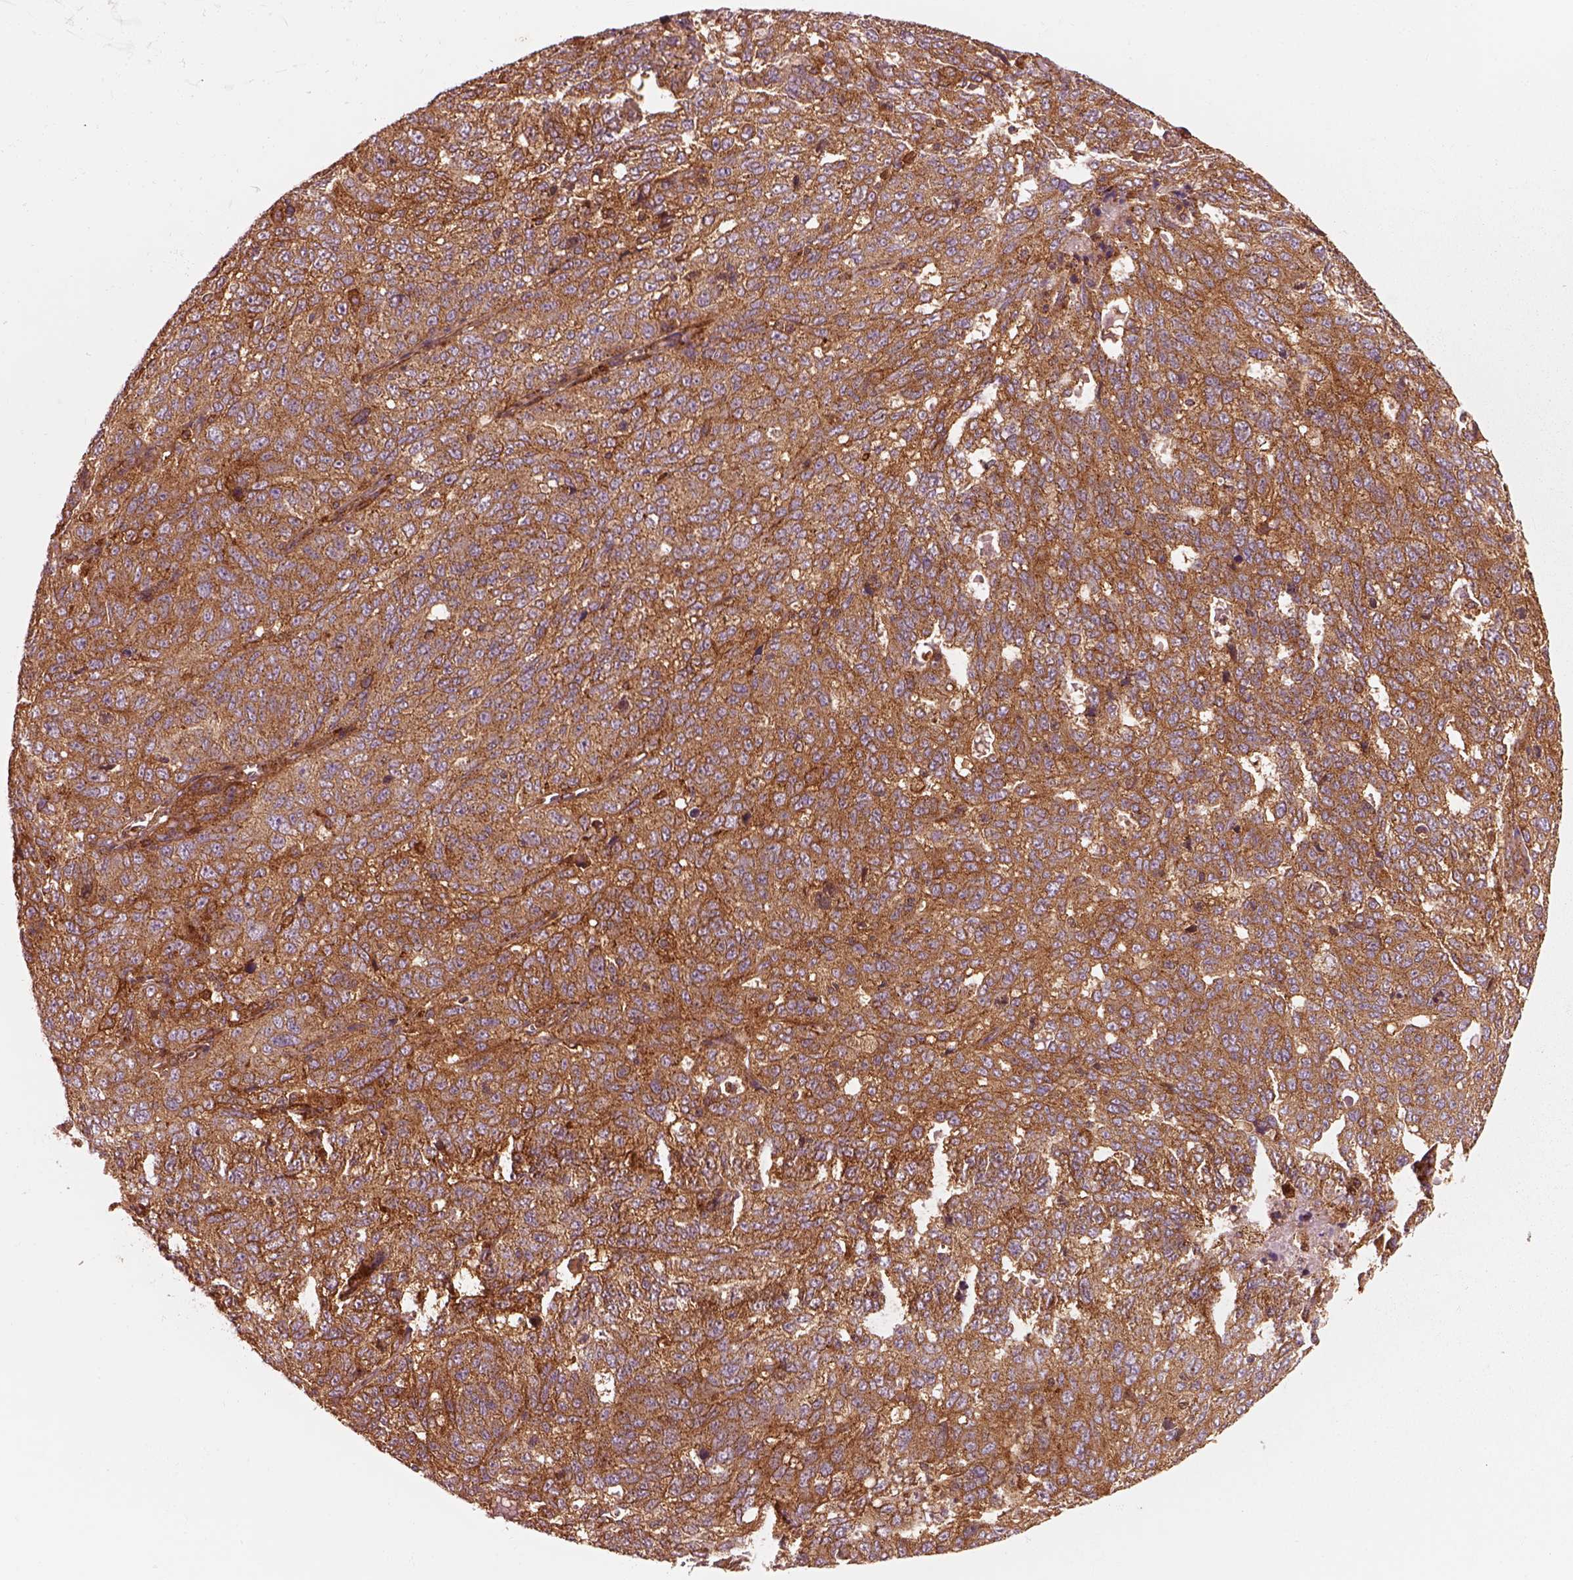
{"staining": {"intensity": "moderate", "quantity": ">75%", "location": "cytoplasmic/membranous"}, "tissue": "ovarian cancer", "cell_type": "Tumor cells", "image_type": "cancer", "snomed": [{"axis": "morphology", "description": "Cystadenocarcinoma, serous, NOS"}, {"axis": "topography", "description": "Ovary"}], "caption": "Immunohistochemistry (IHC) photomicrograph of ovarian serous cystadenocarcinoma stained for a protein (brown), which demonstrates medium levels of moderate cytoplasmic/membranous positivity in about >75% of tumor cells.", "gene": "WASHC2A", "patient": {"sex": "female", "age": 71}}